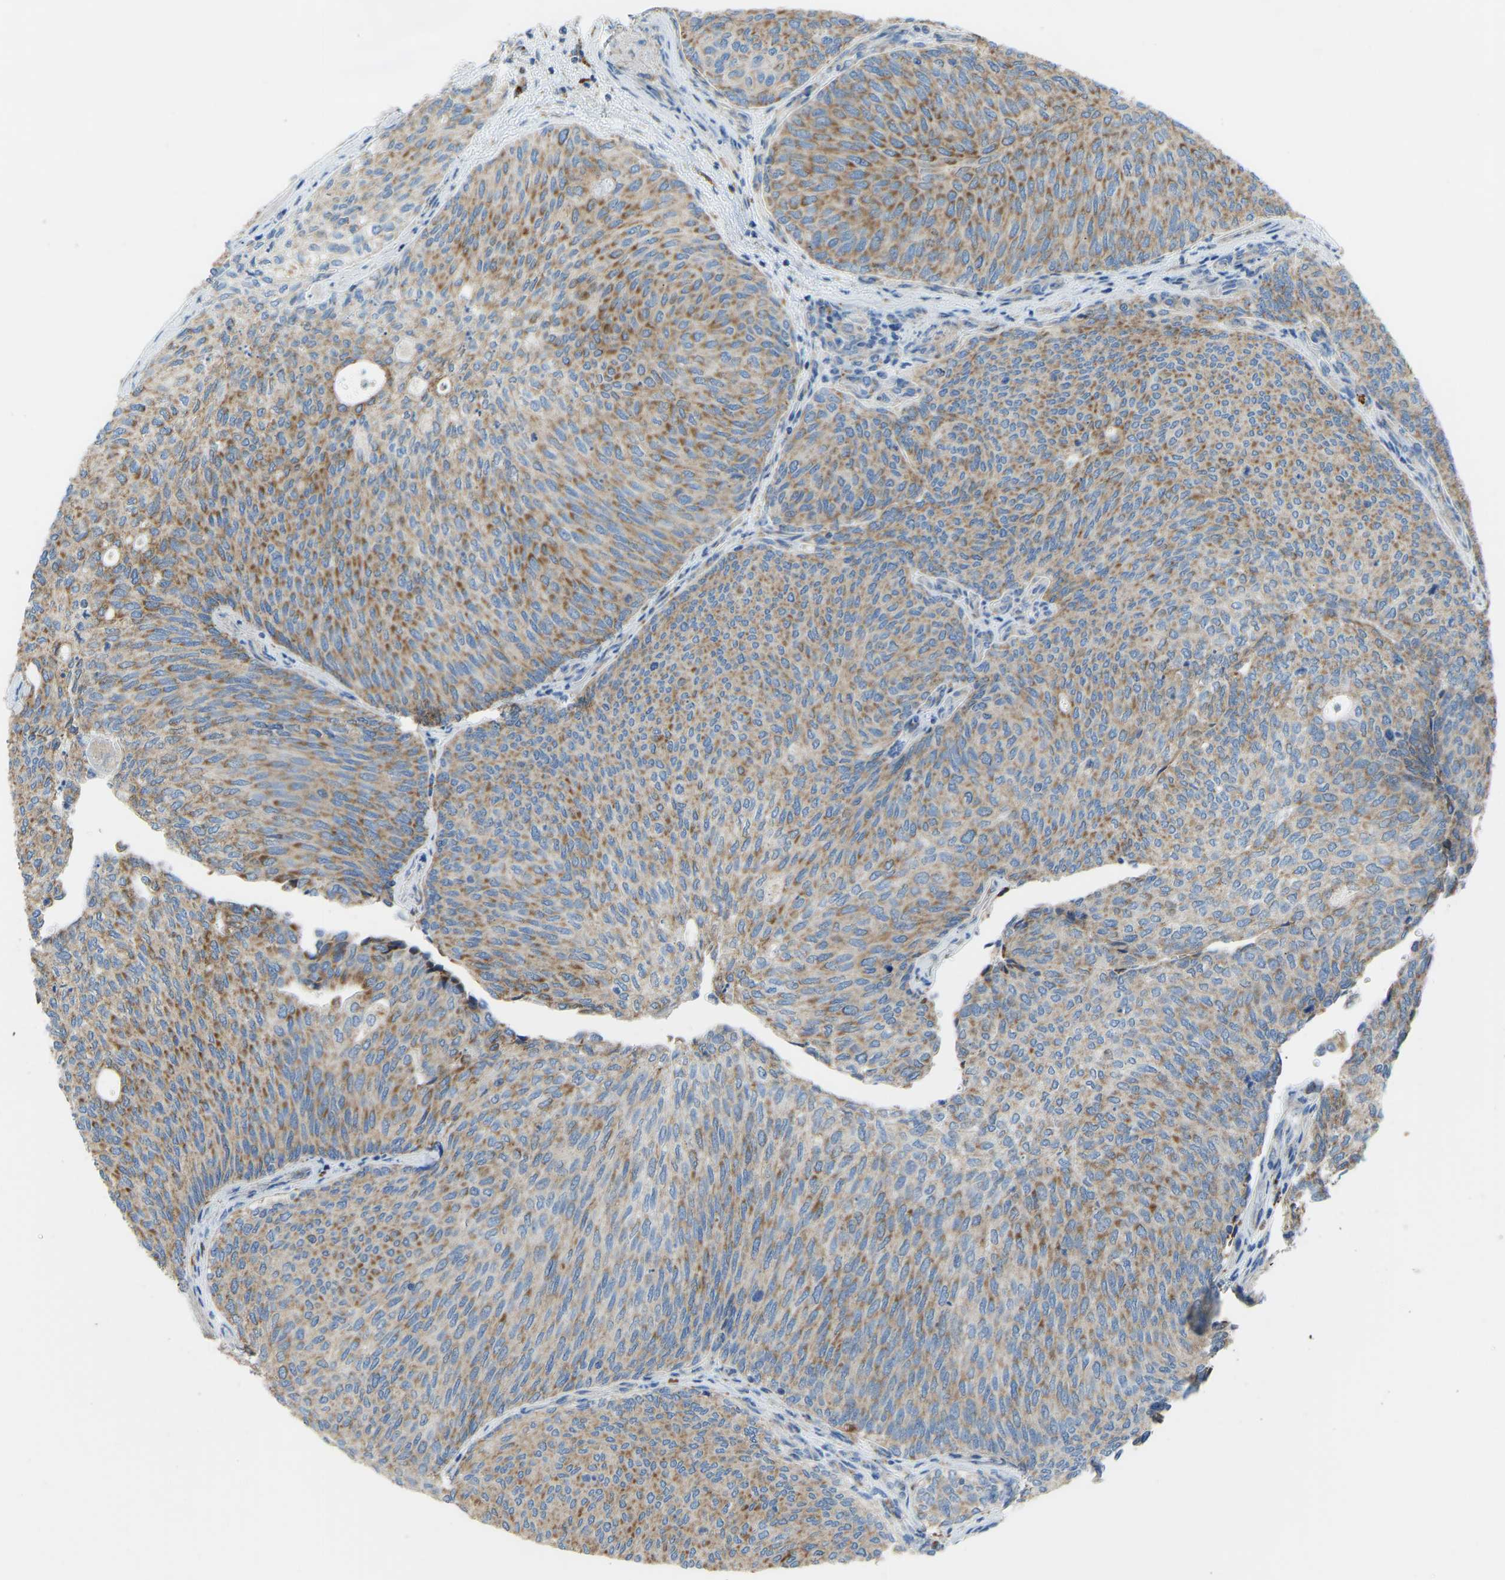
{"staining": {"intensity": "moderate", "quantity": ">75%", "location": "cytoplasmic/membranous"}, "tissue": "urothelial cancer", "cell_type": "Tumor cells", "image_type": "cancer", "snomed": [{"axis": "morphology", "description": "Urothelial carcinoma, Low grade"}, {"axis": "topography", "description": "Urinary bladder"}], "caption": "The micrograph shows a brown stain indicating the presence of a protein in the cytoplasmic/membranous of tumor cells in low-grade urothelial carcinoma.", "gene": "SMIM20", "patient": {"sex": "female", "age": 79}}